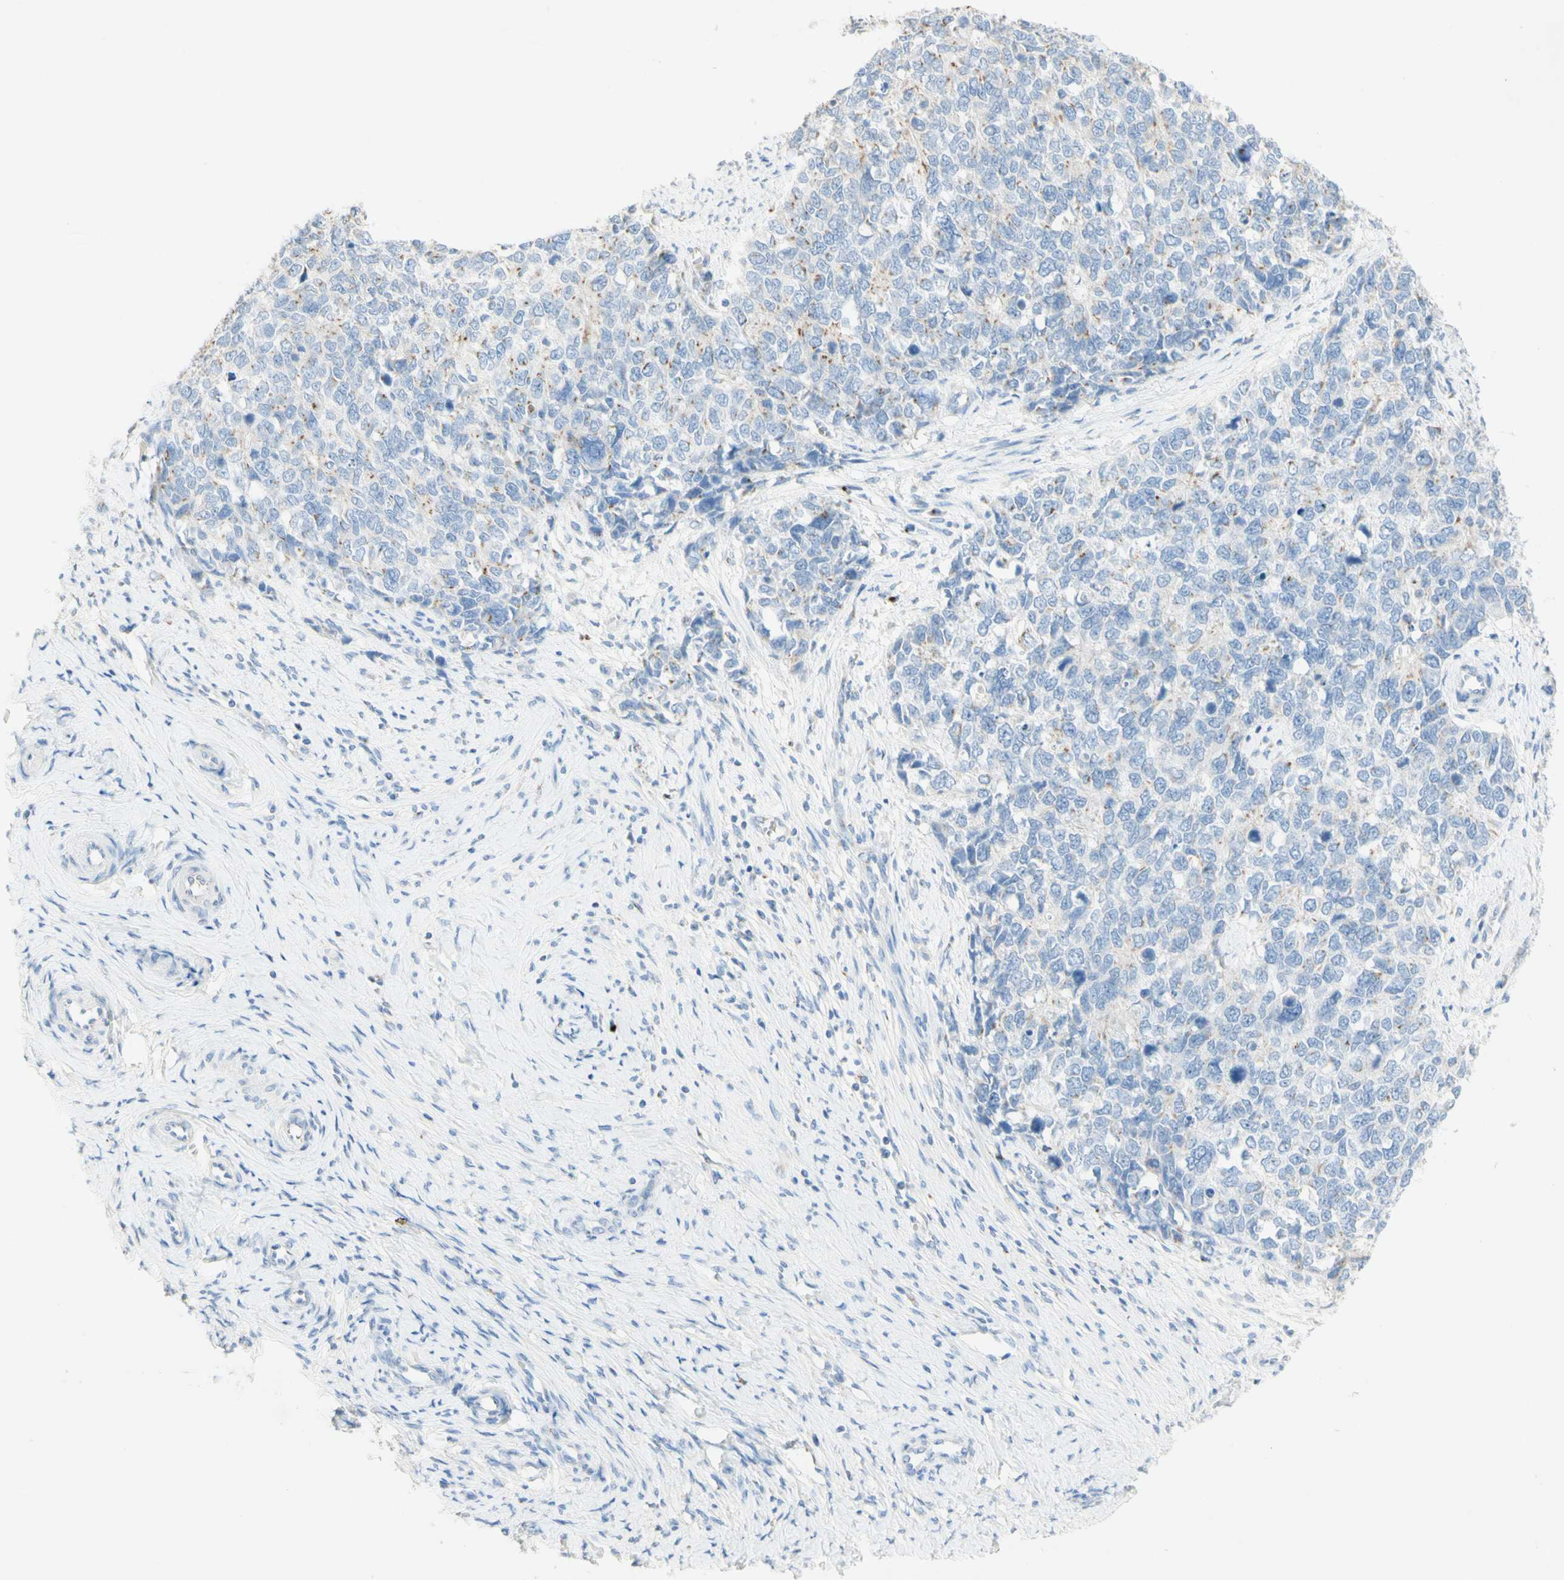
{"staining": {"intensity": "moderate", "quantity": "<25%", "location": "cytoplasmic/membranous"}, "tissue": "cervical cancer", "cell_type": "Tumor cells", "image_type": "cancer", "snomed": [{"axis": "morphology", "description": "Squamous cell carcinoma, NOS"}, {"axis": "topography", "description": "Cervix"}], "caption": "Tumor cells demonstrate low levels of moderate cytoplasmic/membranous positivity in about <25% of cells in squamous cell carcinoma (cervical). The protein of interest is shown in brown color, while the nuclei are stained blue.", "gene": "MANEA", "patient": {"sex": "female", "age": 63}}